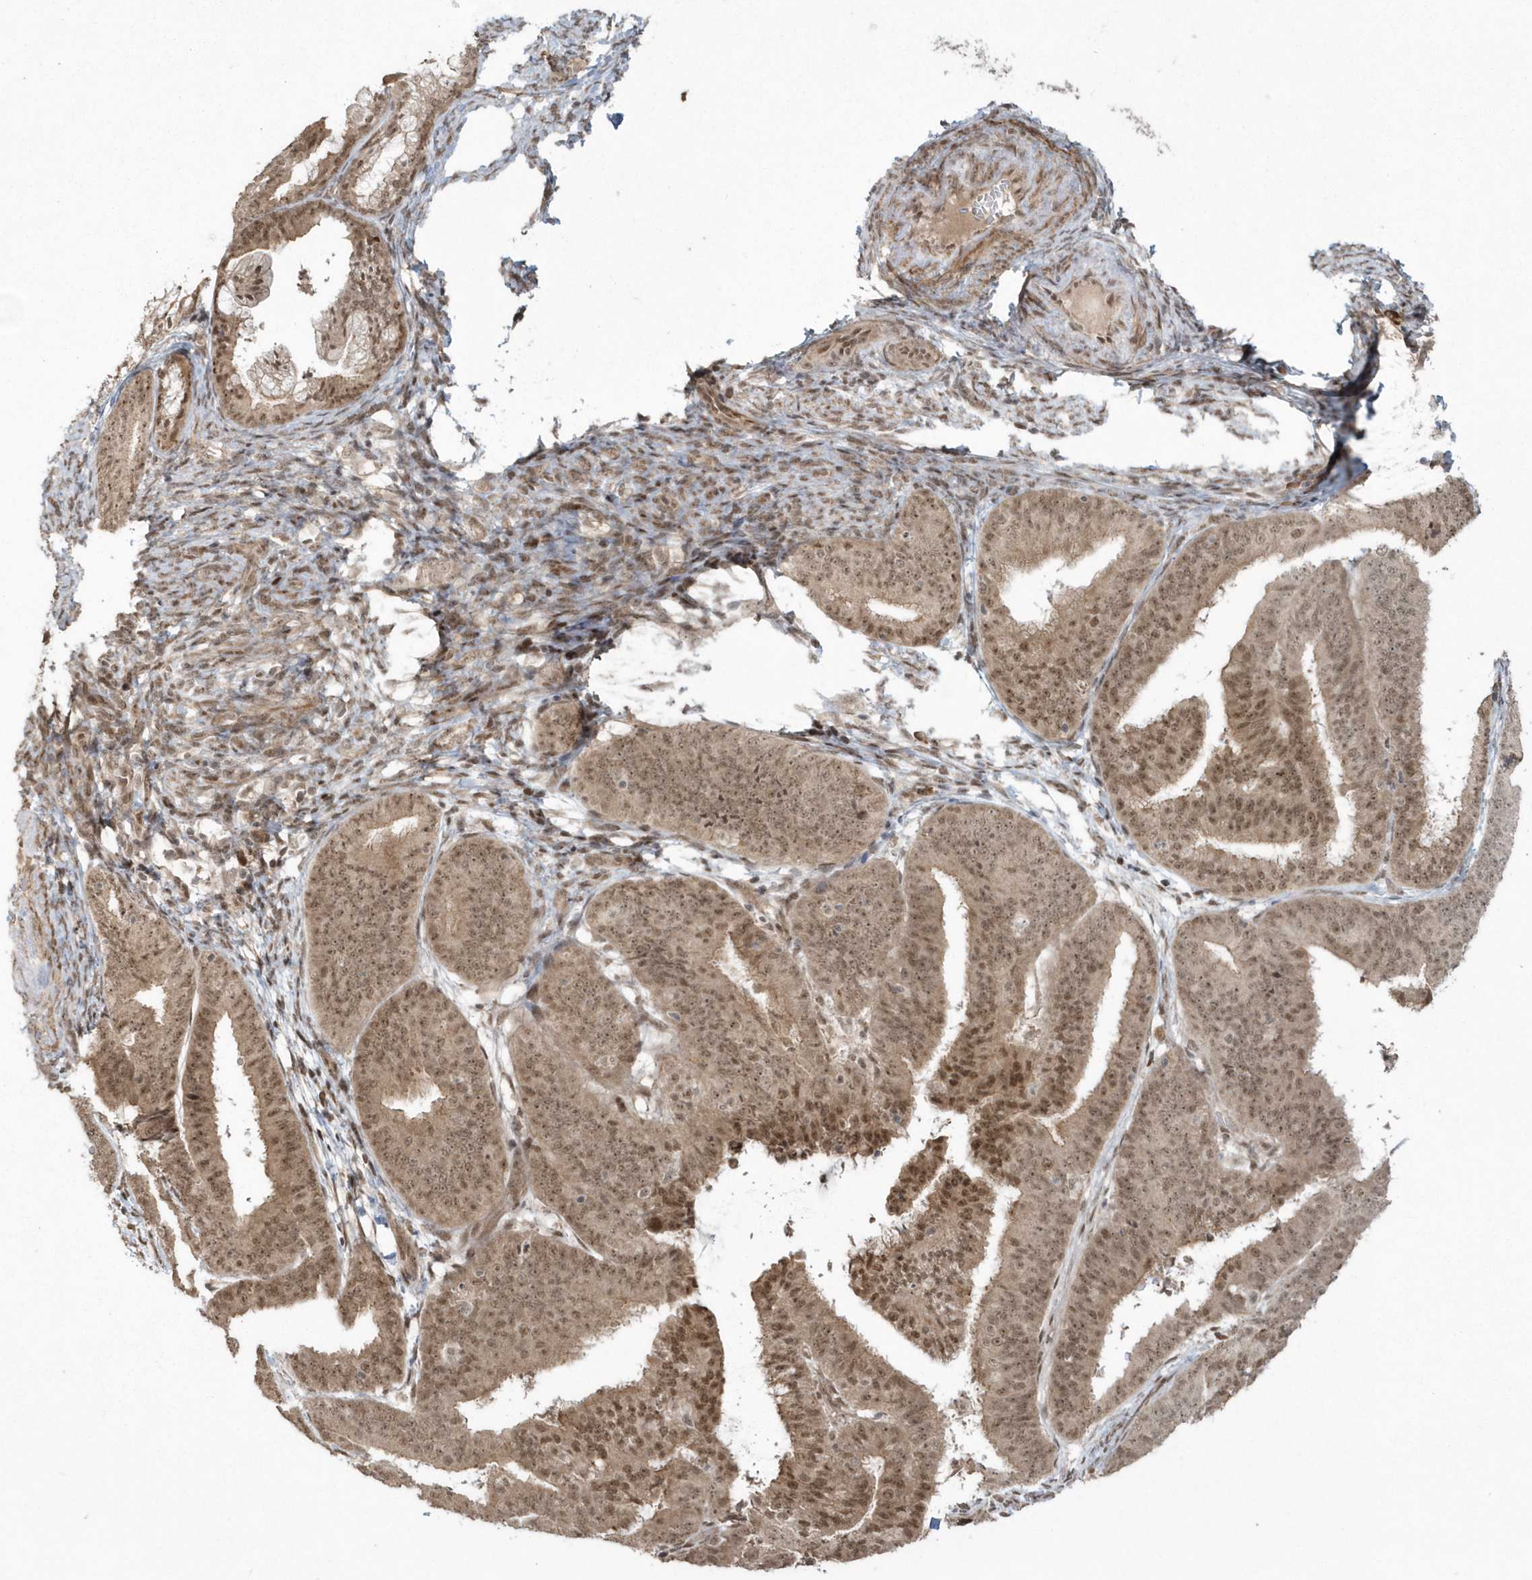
{"staining": {"intensity": "moderate", "quantity": ">75%", "location": "cytoplasmic/membranous,nuclear"}, "tissue": "endometrial cancer", "cell_type": "Tumor cells", "image_type": "cancer", "snomed": [{"axis": "morphology", "description": "Adenocarcinoma, NOS"}, {"axis": "topography", "description": "Endometrium"}], "caption": "High-power microscopy captured an immunohistochemistry micrograph of endometrial cancer, revealing moderate cytoplasmic/membranous and nuclear staining in approximately >75% of tumor cells. (DAB (3,3'-diaminobenzidine) IHC with brightfield microscopy, high magnification).", "gene": "EPB41L4A", "patient": {"sex": "female", "age": 63}}